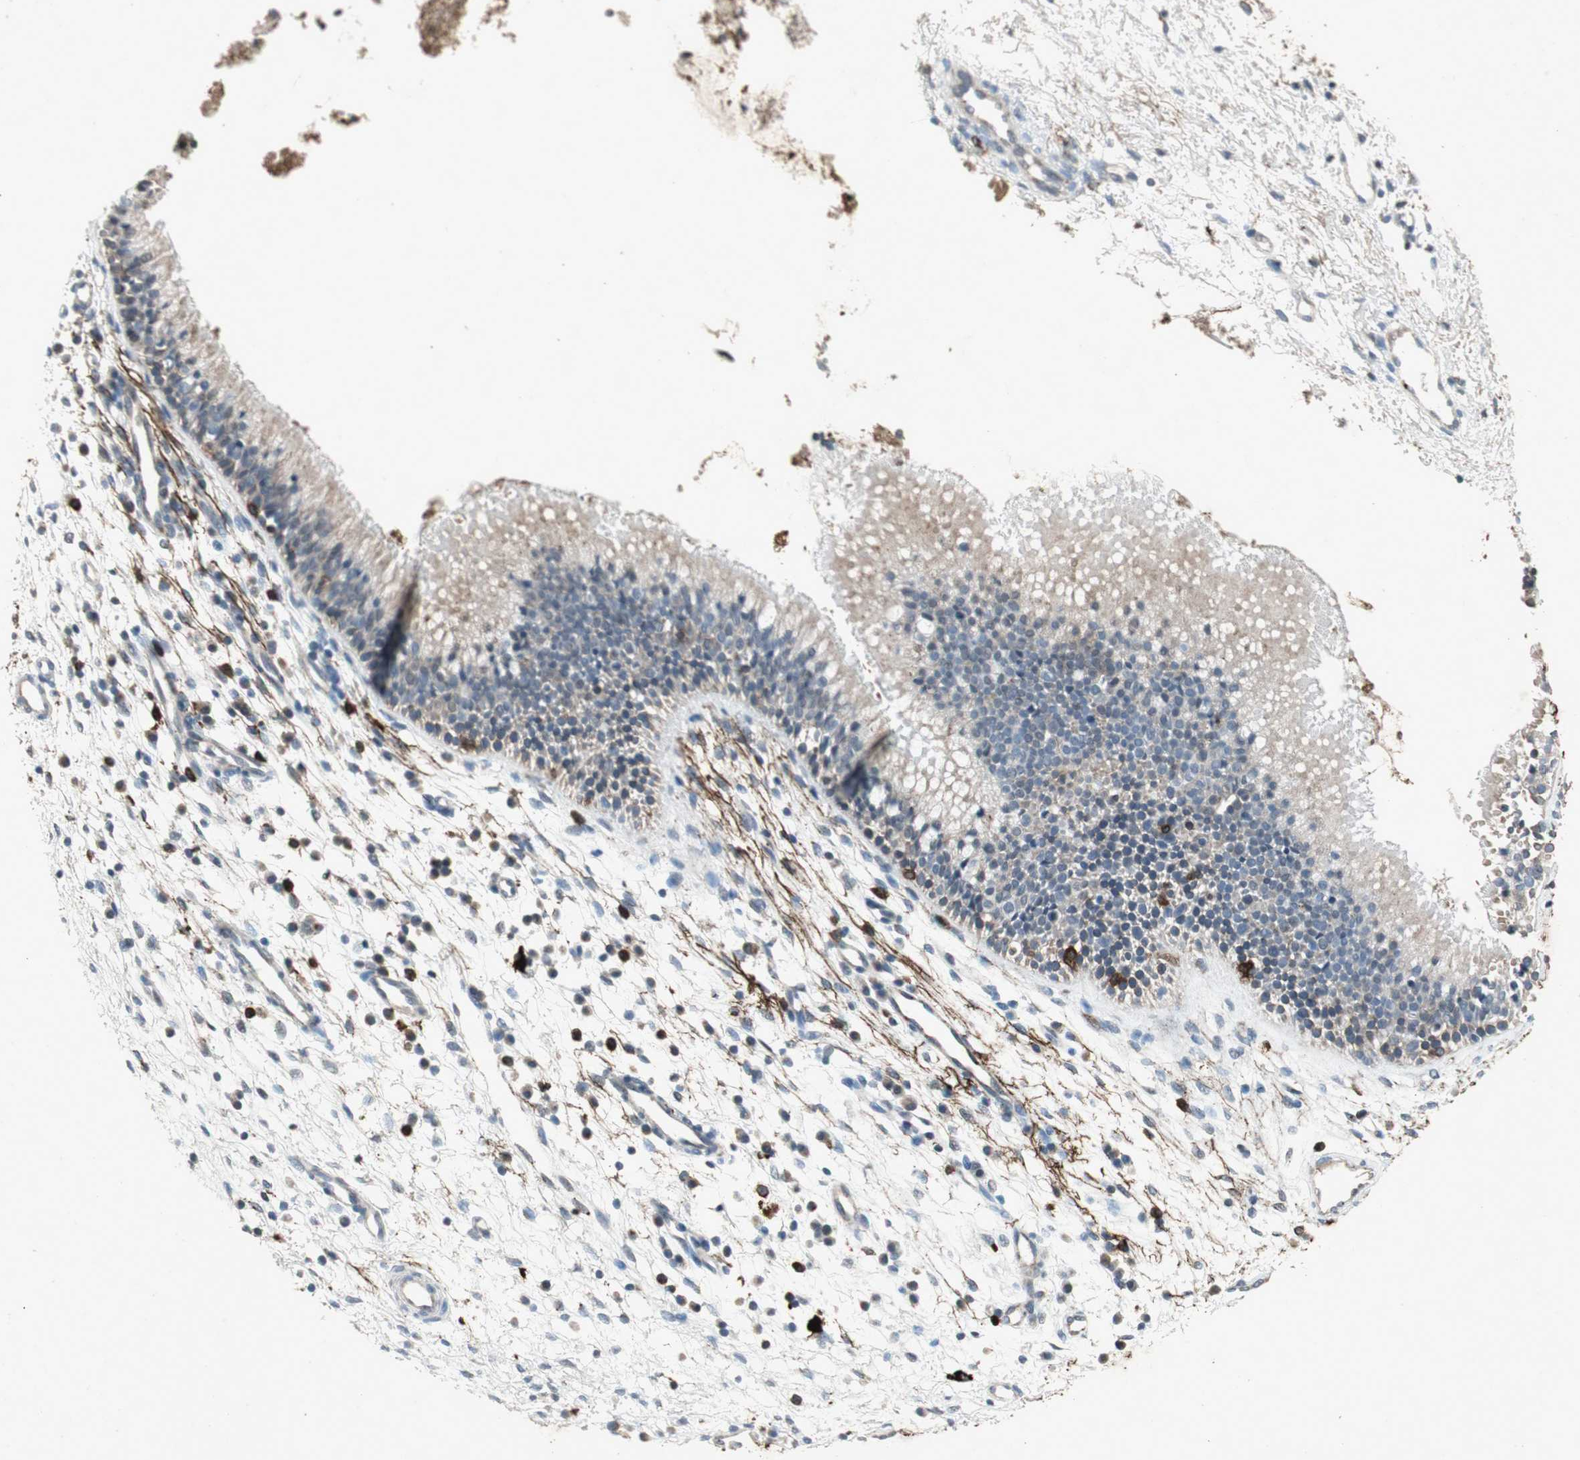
{"staining": {"intensity": "weak", "quantity": "25%-75%", "location": "cytoplasmic/membranous"}, "tissue": "nasopharynx", "cell_type": "Respiratory epithelial cells", "image_type": "normal", "snomed": [{"axis": "morphology", "description": "Normal tissue, NOS"}, {"axis": "topography", "description": "Nasopharynx"}], "caption": "Normal nasopharynx reveals weak cytoplasmic/membranous positivity in approximately 25%-75% of respiratory epithelial cells, visualized by immunohistochemistry.", "gene": "TYROBP", "patient": {"sex": "male", "age": 21}}